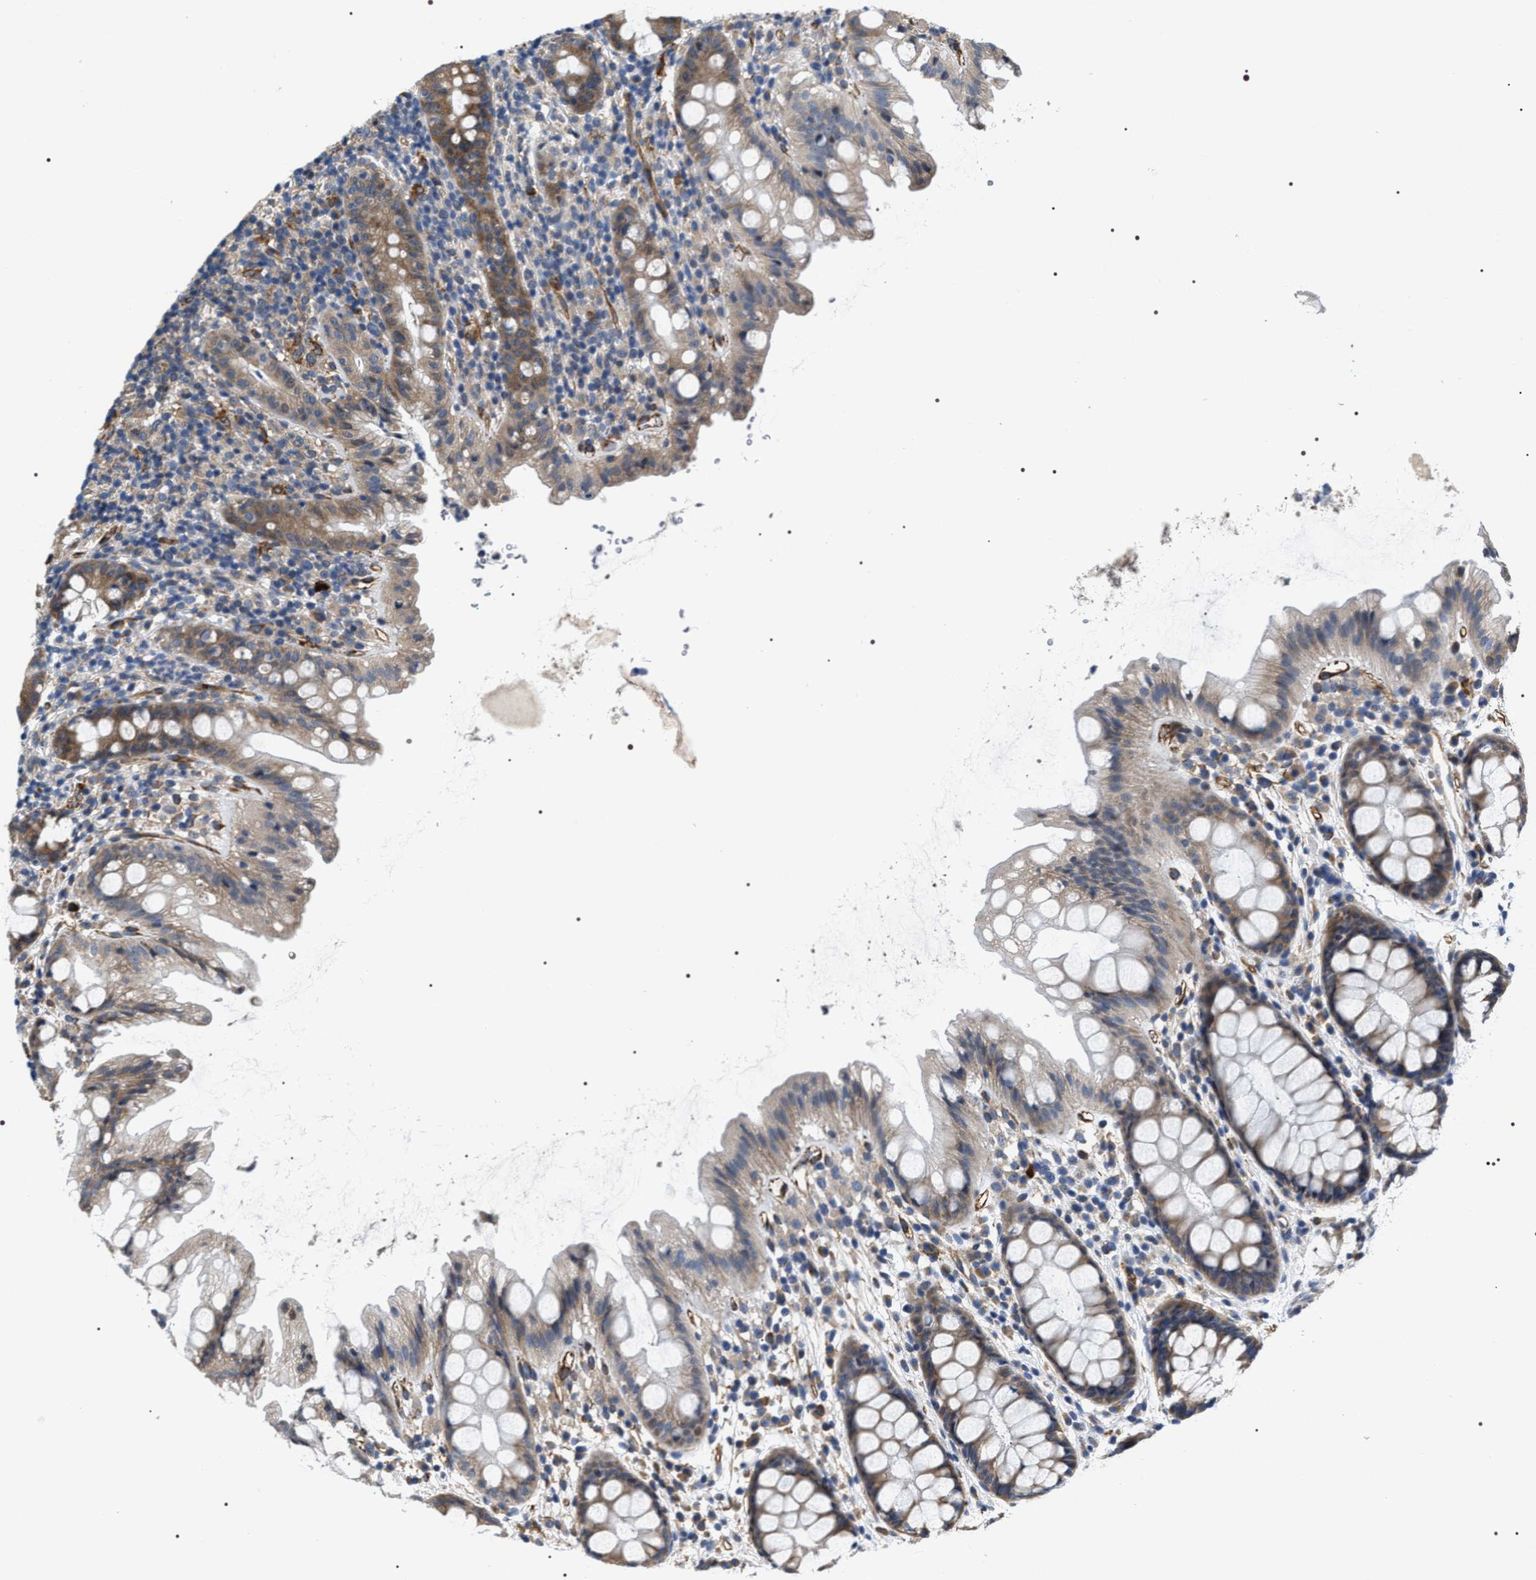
{"staining": {"intensity": "weak", "quantity": ">75%", "location": "cytoplasmic/membranous"}, "tissue": "rectum", "cell_type": "Glandular cells", "image_type": "normal", "snomed": [{"axis": "morphology", "description": "Normal tissue, NOS"}, {"axis": "topography", "description": "Rectum"}], "caption": "This histopathology image displays IHC staining of normal human rectum, with low weak cytoplasmic/membranous expression in about >75% of glandular cells.", "gene": "PKD1L1", "patient": {"sex": "female", "age": 65}}